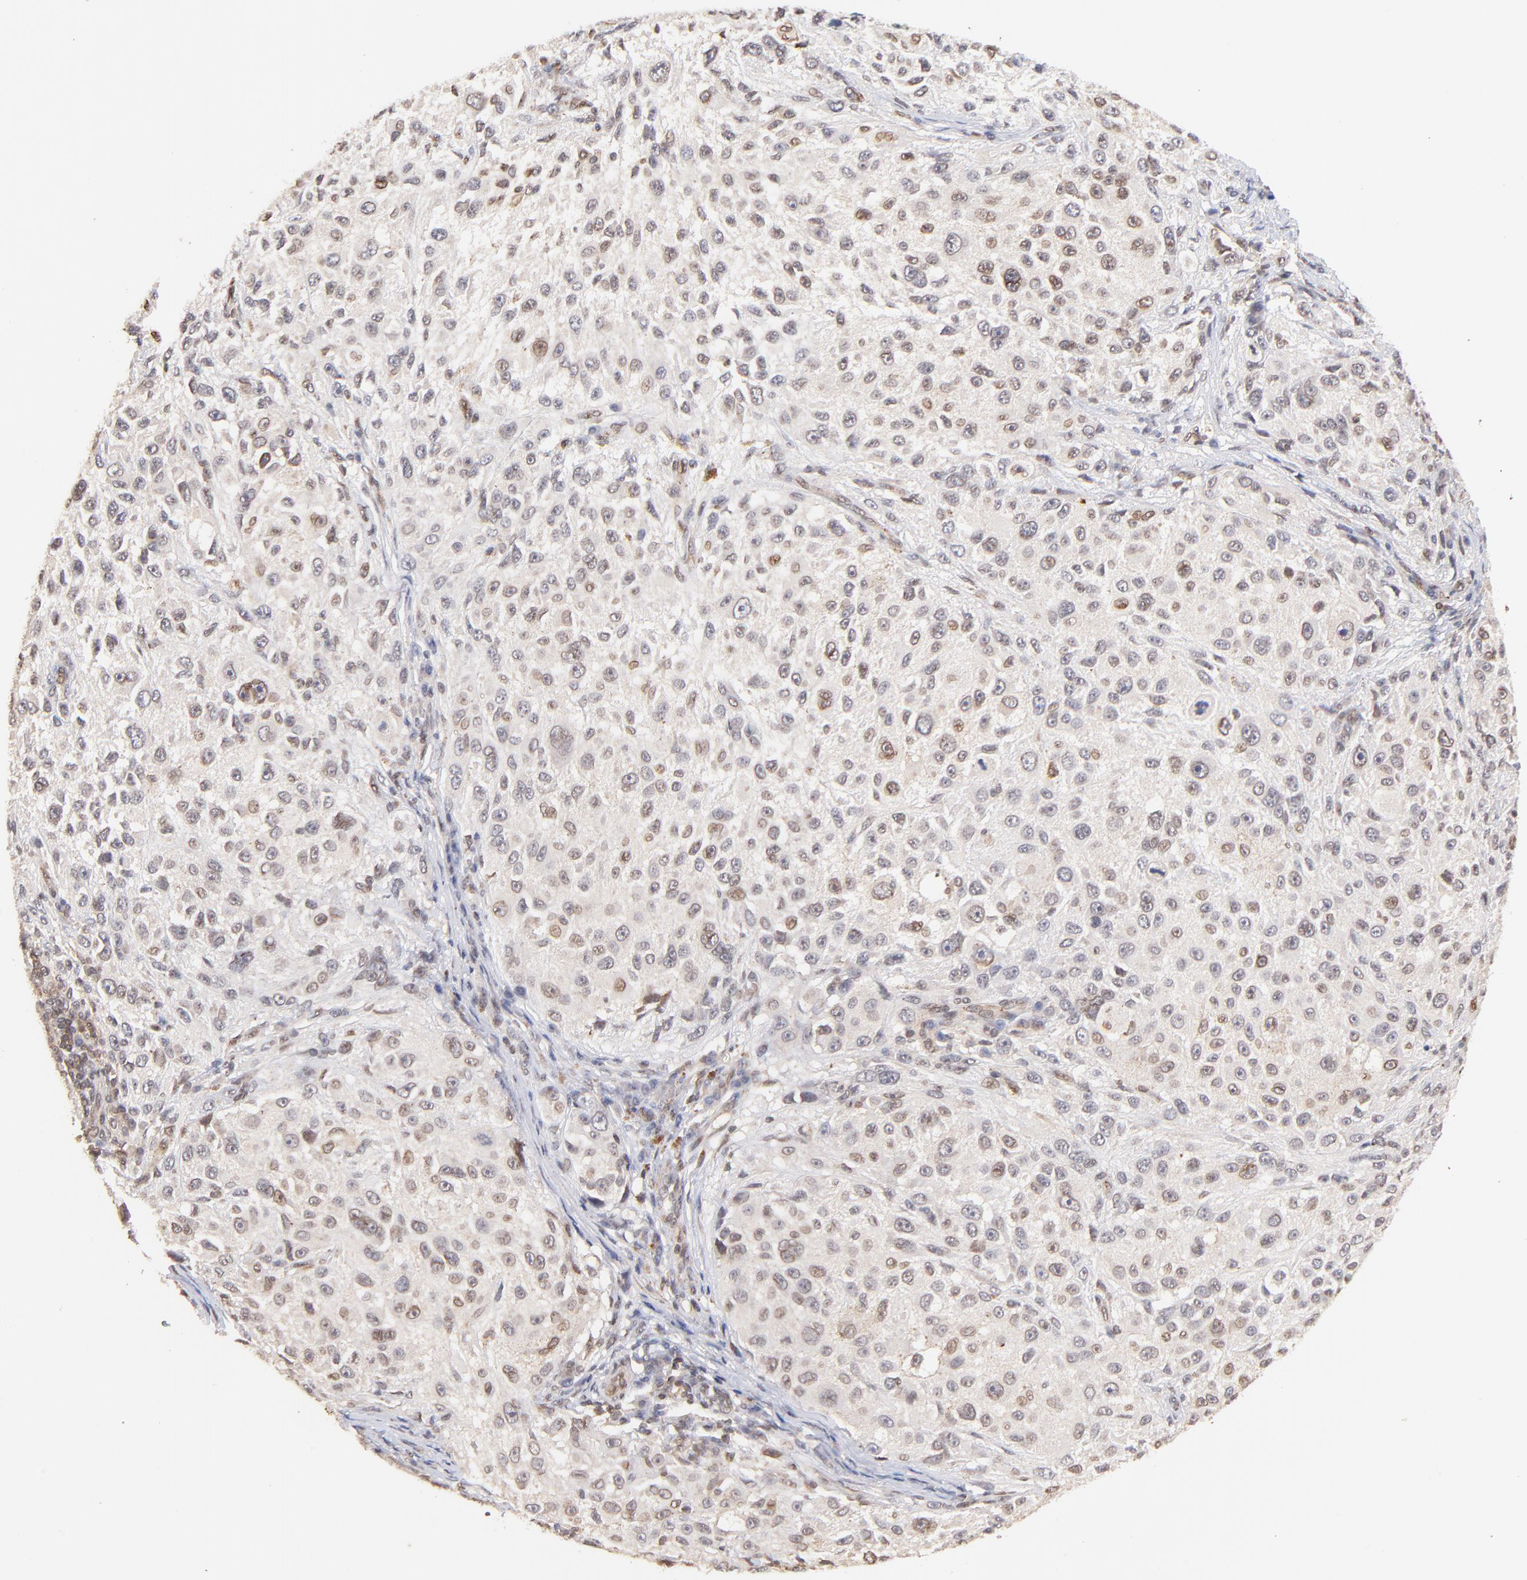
{"staining": {"intensity": "weak", "quantity": "25%-75%", "location": "cytoplasmic/membranous,nuclear"}, "tissue": "melanoma", "cell_type": "Tumor cells", "image_type": "cancer", "snomed": [{"axis": "morphology", "description": "Necrosis, NOS"}, {"axis": "morphology", "description": "Malignant melanoma, NOS"}, {"axis": "topography", "description": "Skin"}], "caption": "Tumor cells demonstrate low levels of weak cytoplasmic/membranous and nuclear expression in approximately 25%-75% of cells in malignant melanoma.", "gene": "ZFP92", "patient": {"sex": "female", "age": 87}}